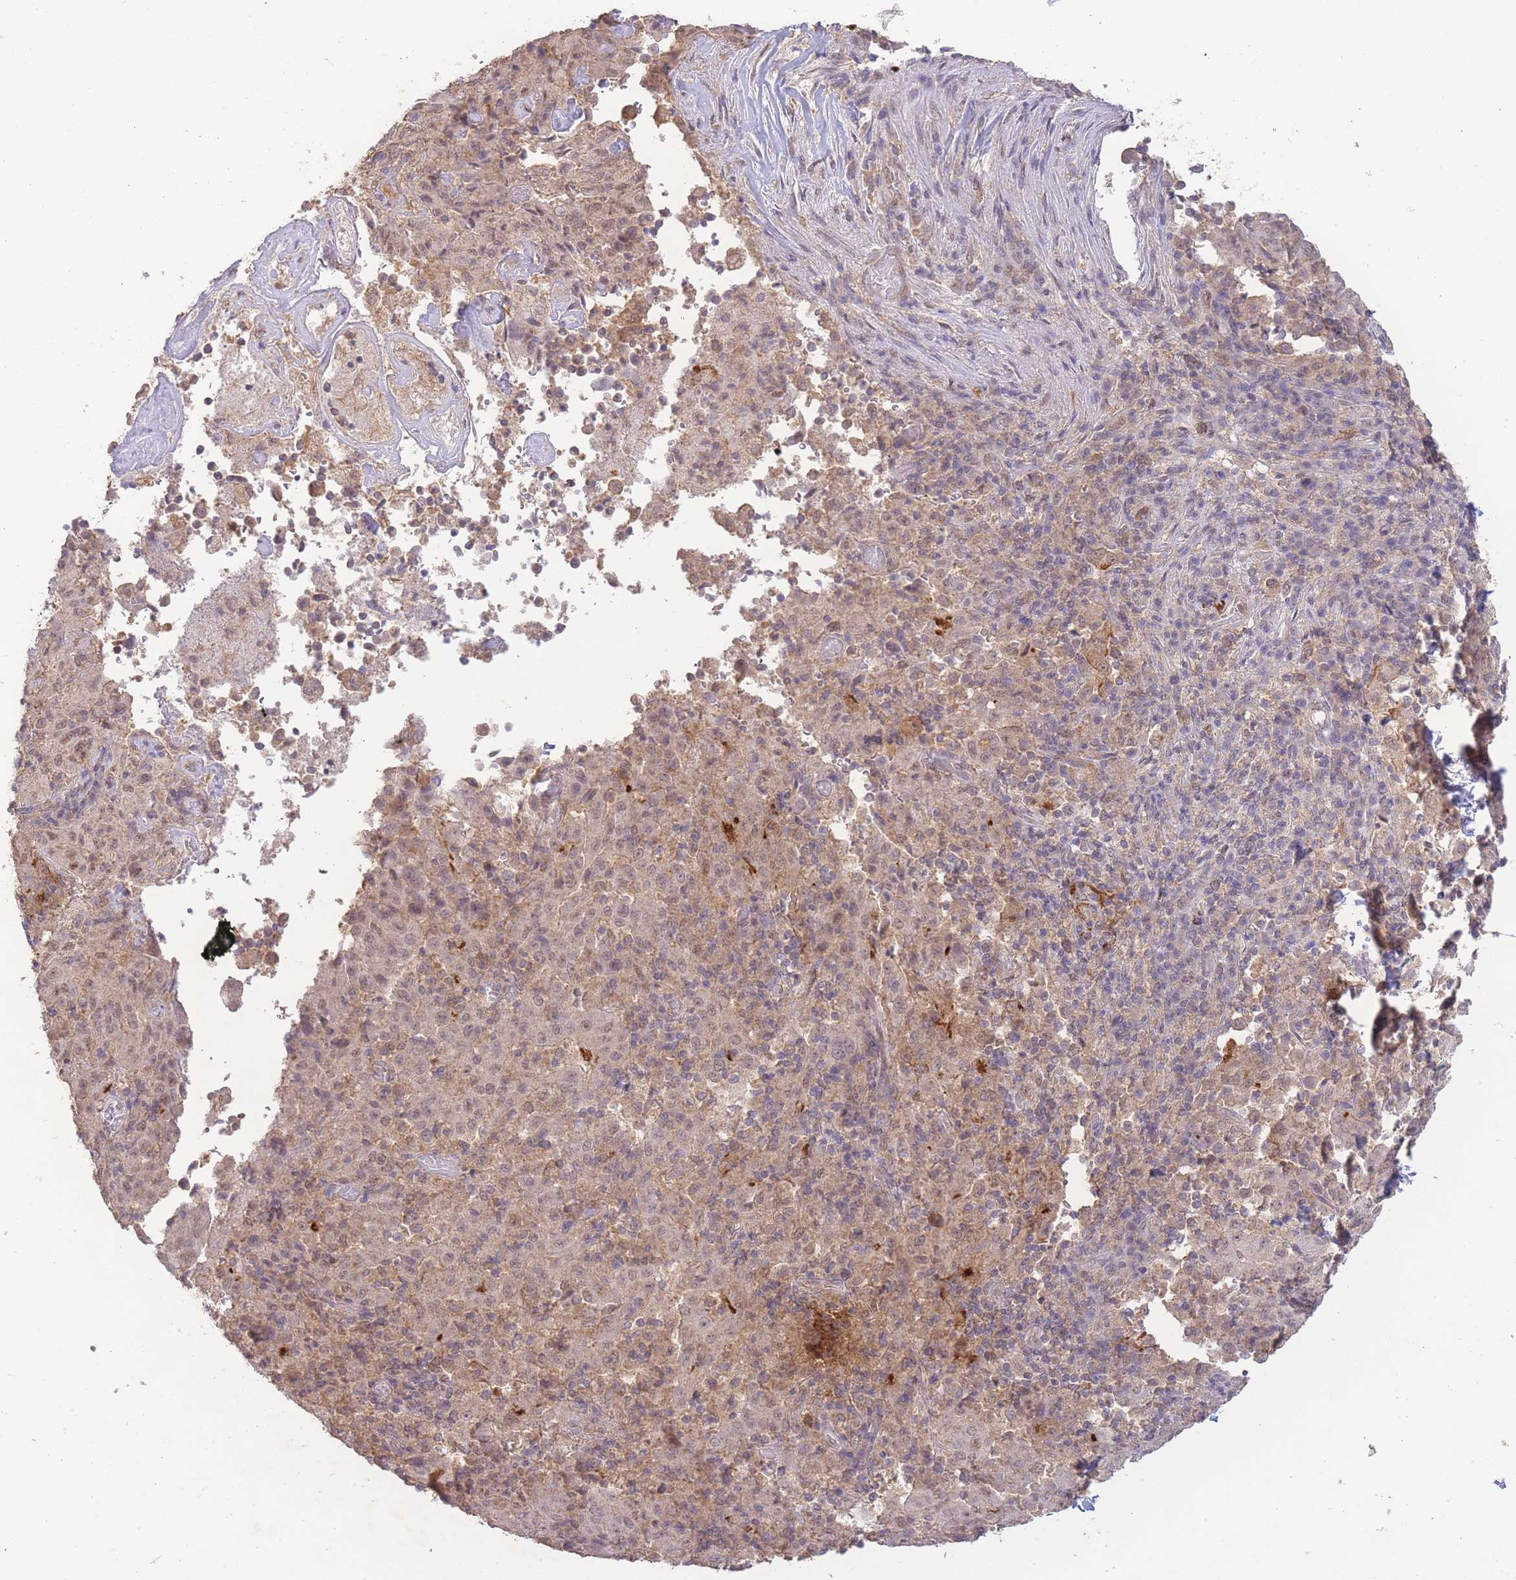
{"staining": {"intensity": "weak", "quantity": ">75%", "location": "nuclear"}, "tissue": "pancreatic cancer", "cell_type": "Tumor cells", "image_type": "cancer", "snomed": [{"axis": "morphology", "description": "Adenocarcinoma, NOS"}, {"axis": "topography", "description": "Pancreas"}], "caption": "Immunohistochemical staining of pancreatic cancer (adenocarcinoma) shows low levels of weak nuclear staining in approximately >75% of tumor cells.", "gene": "RNF144B", "patient": {"sex": "male", "age": 63}}